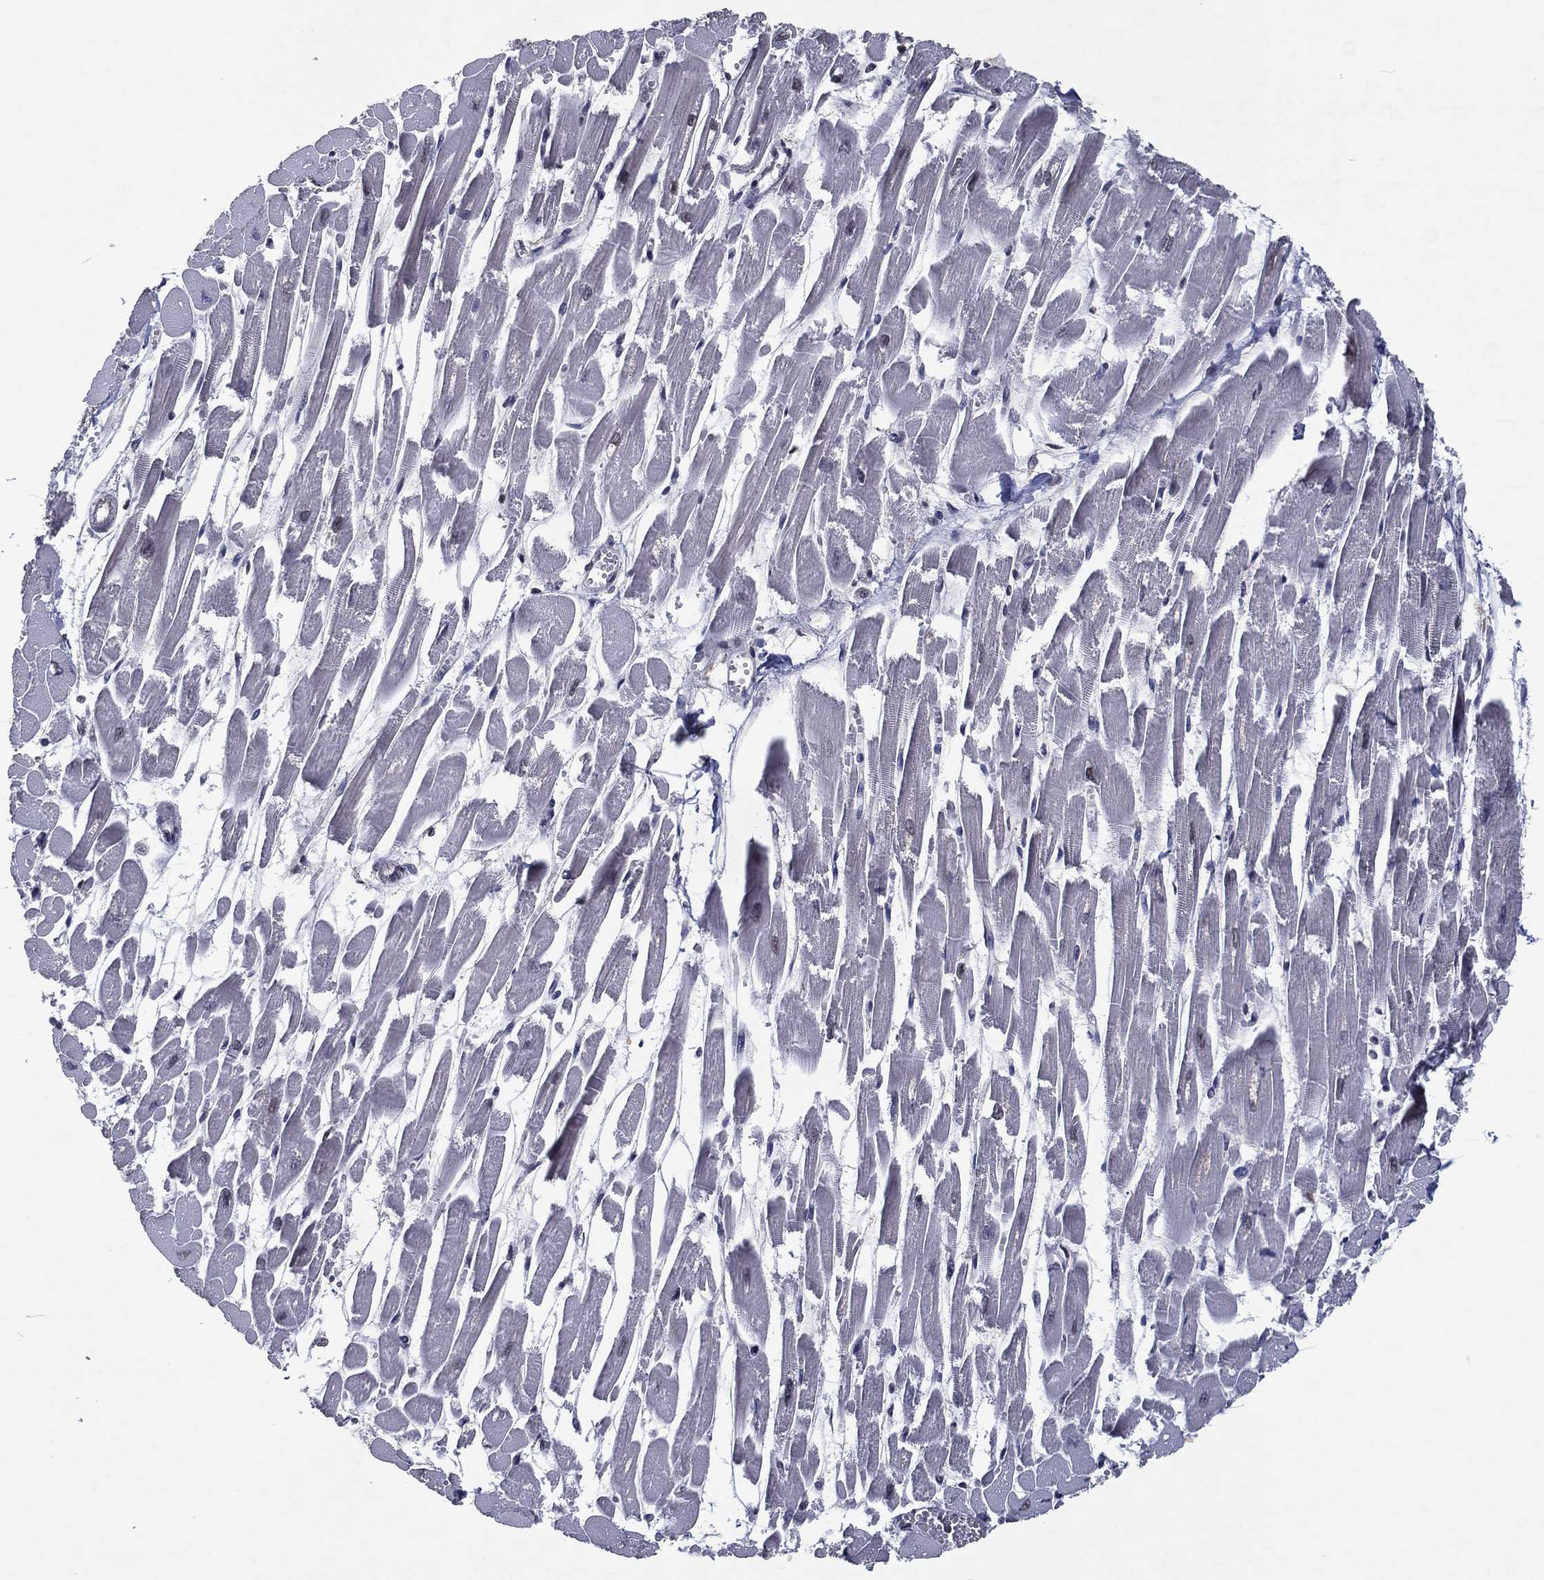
{"staining": {"intensity": "moderate", "quantity": "<25%", "location": "nuclear"}, "tissue": "heart muscle", "cell_type": "Cardiomyocytes", "image_type": "normal", "snomed": [{"axis": "morphology", "description": "Normal tissue, NOS"}, {"axis": "topography", "description": "Heart"}], "caption": "Moderate nuclear expression for a protein is seen in about <25% of cardiomyocytes of unremarkable heart muscle using IHC.", "gene": "ZBTB42", "patient": {"sex": "female", "age": 52}}